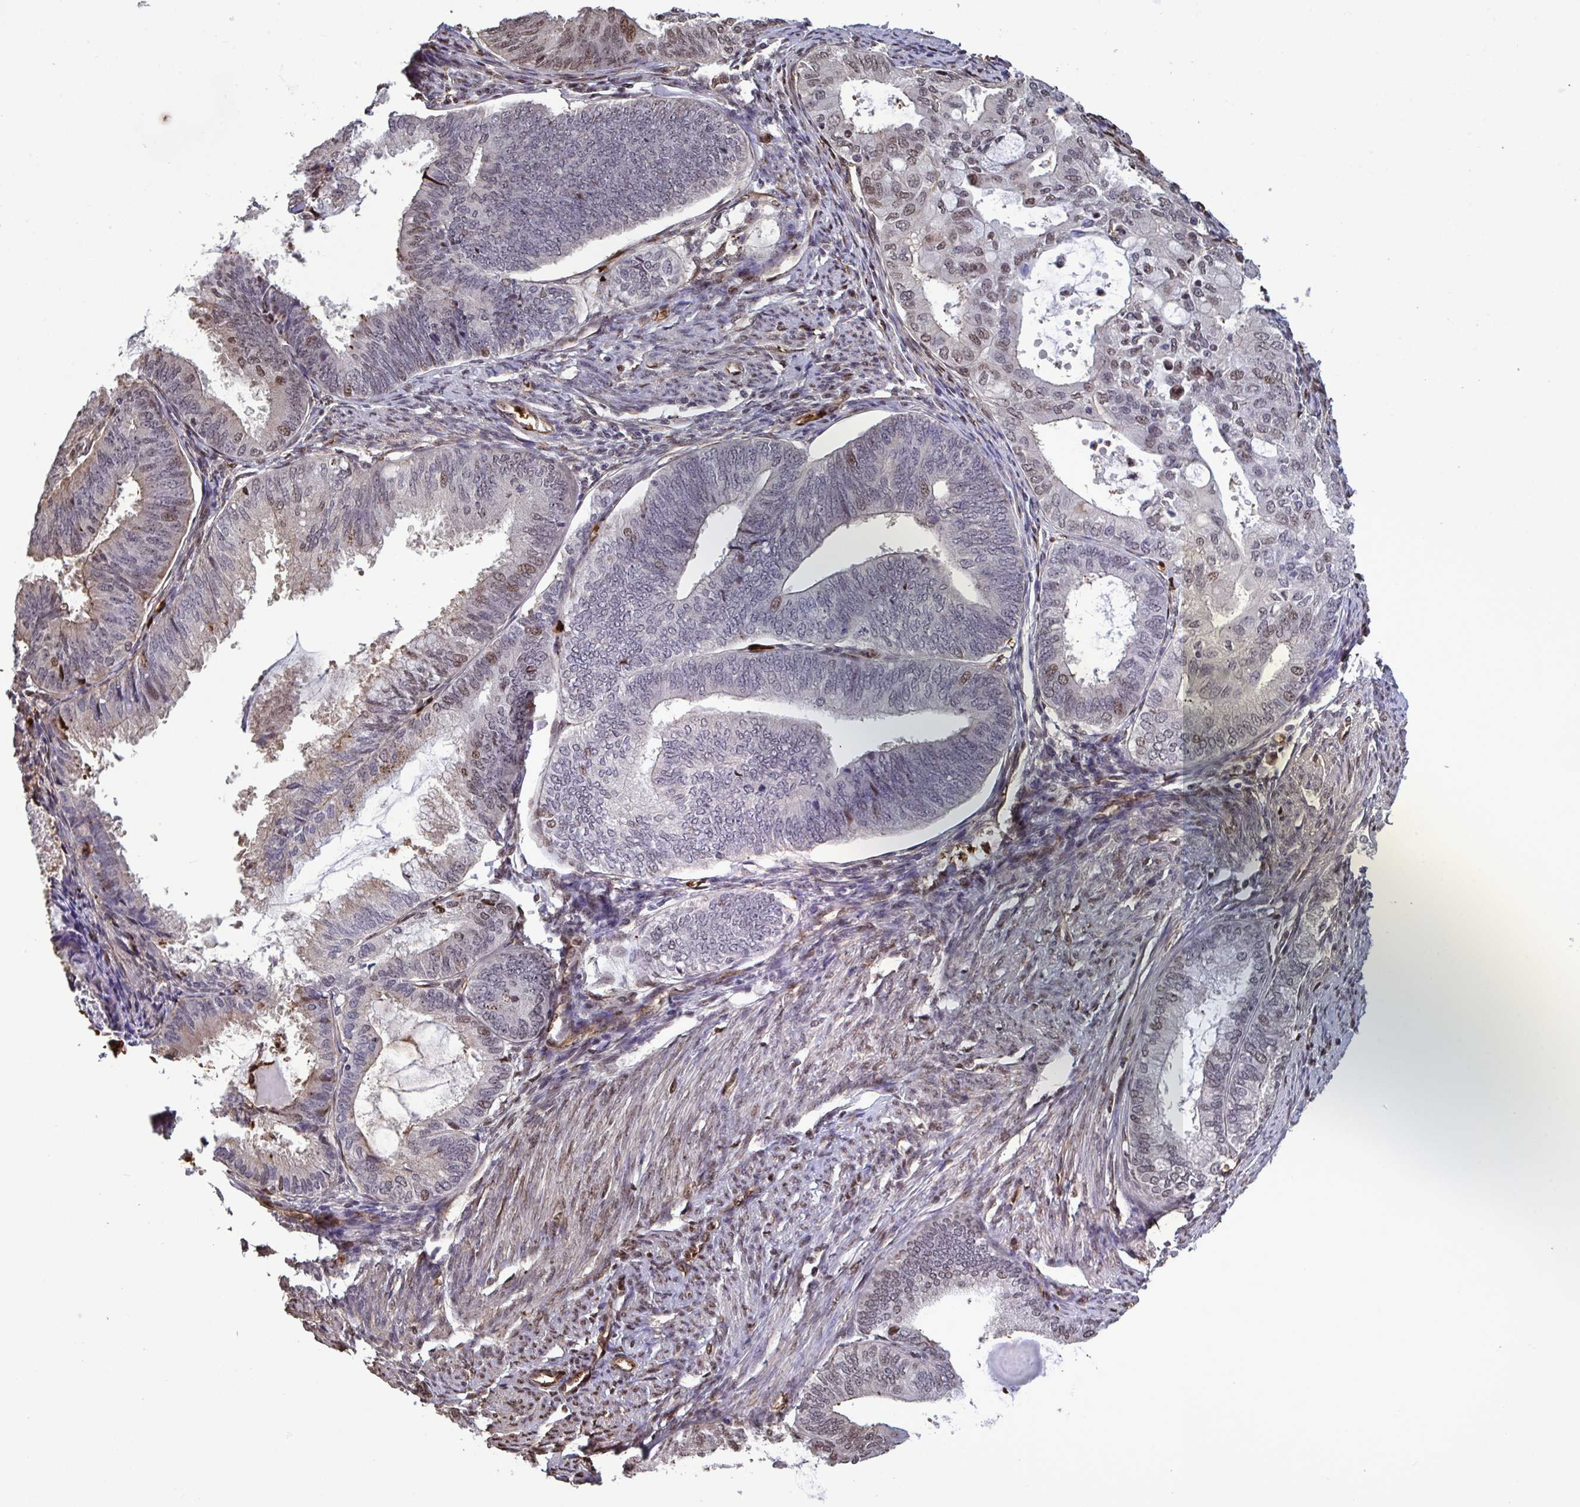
{"staining": {"intensity": "moderate", "quantity": "<25%", "location": "nuclear"}, "tissue": "endometrial cancer", "cell_type": "Tumor cells", "image_type": "cancer", "snomed": [{"axis": "morphology", "description": "Adenocarcinoma, NOS"}, {"axis": "topography", "description": "Endometrium"}], "caption": "The immunohistochemical stain shows moderate nuclear staining in tumor cells of endometrial adenocarcinoma tissue.", "gene": "PELI2", "patient": {"sex": "female", "age": 86}}